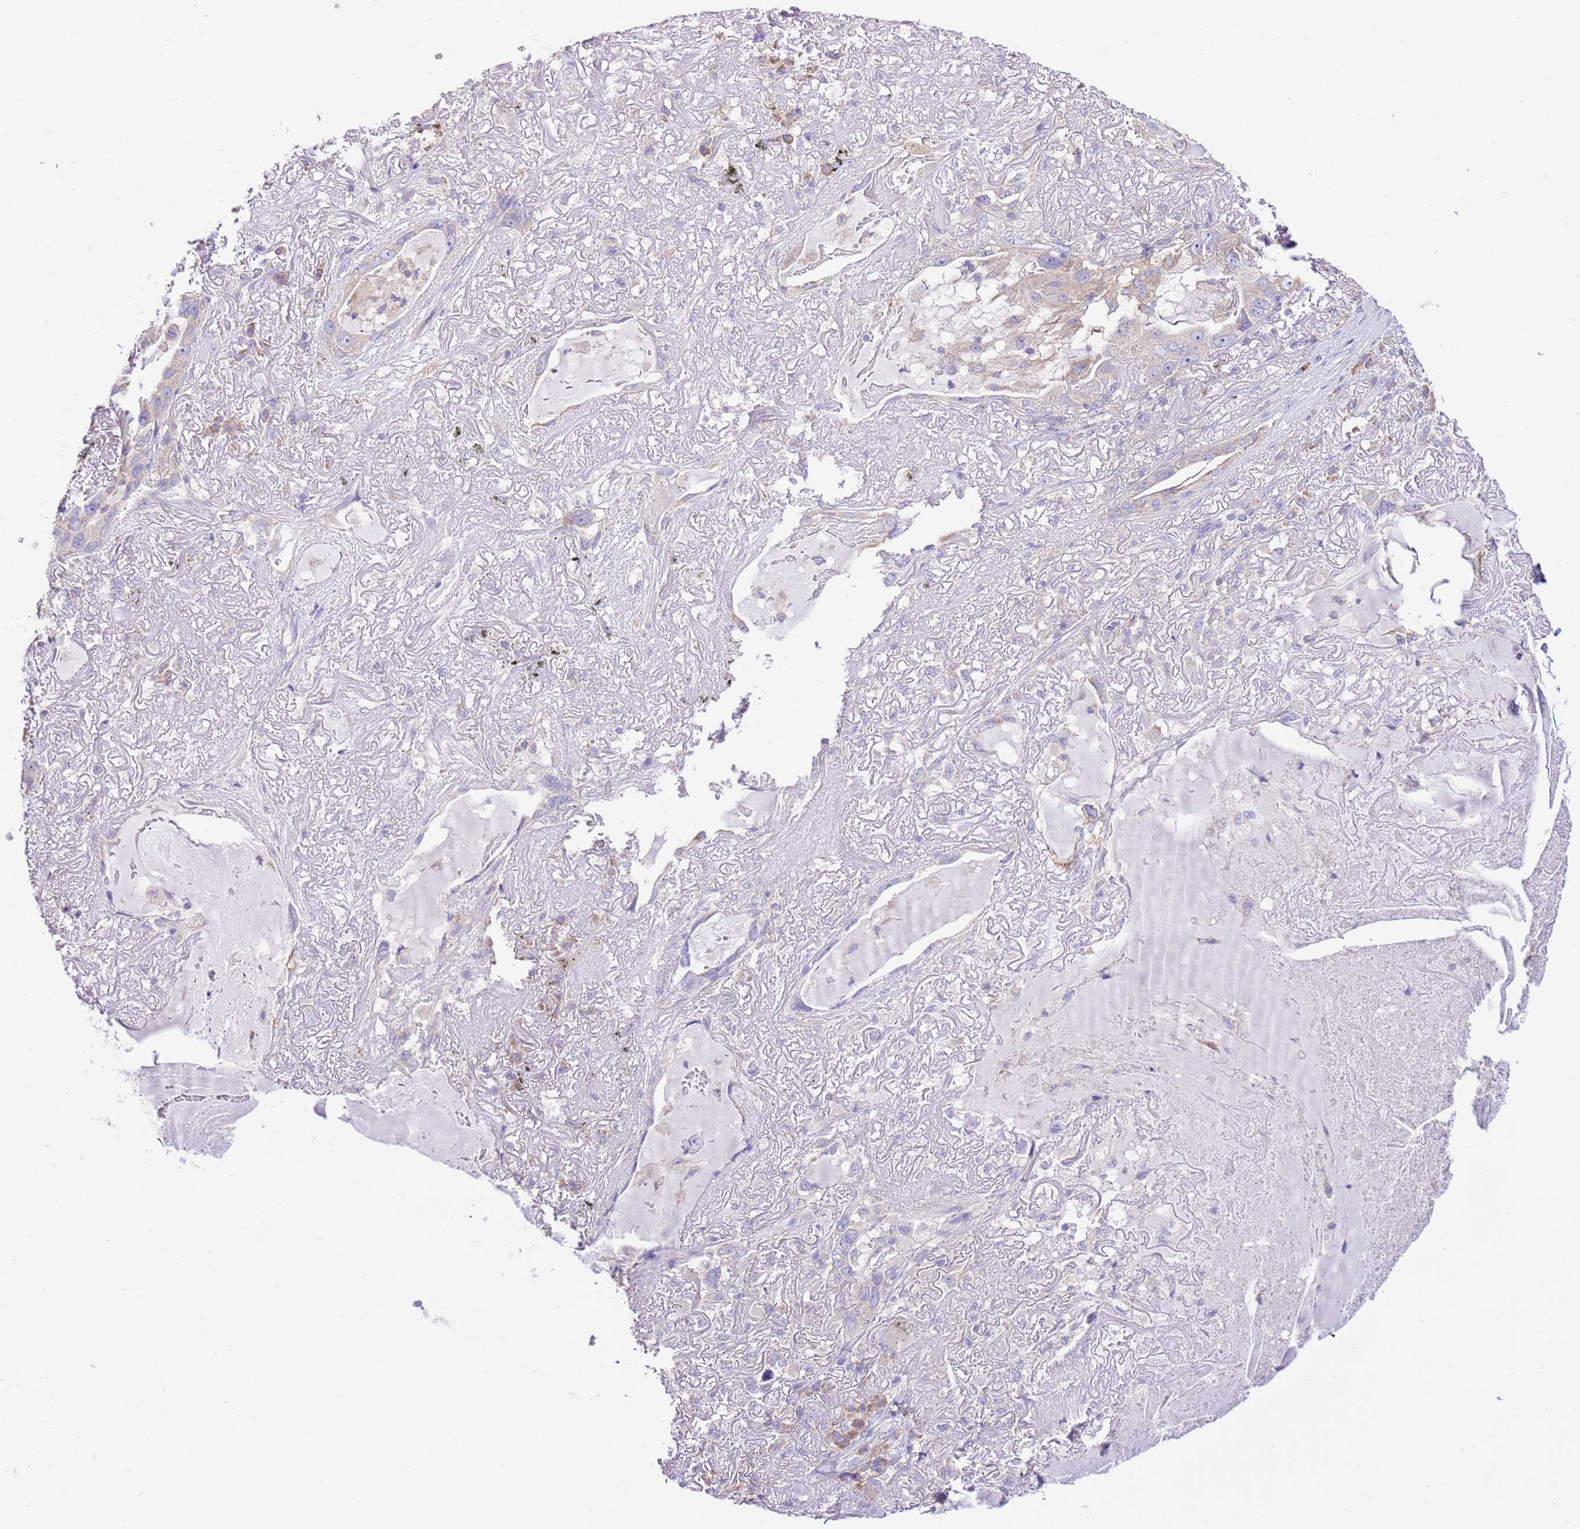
{"staining": {"intensity": "weak", "quantity": "<25%", "location": "cytoplasmic/membranous"}, "tissue": "lung cancer", "cell_type": "Tumor cells", "image_type": "cancer", "snomed": [{"axis": "morphology", "description": "Adenocarcinoma, NOS"}, {"axis": "topography", "description": "Lung"}], "caption": "Immunohistochemistry of human lung cancer (adenocarcinoma) reveals no staining in tumor cells.", "gene": "RPS10", "patient": {"sex": "female", "age": 69}}